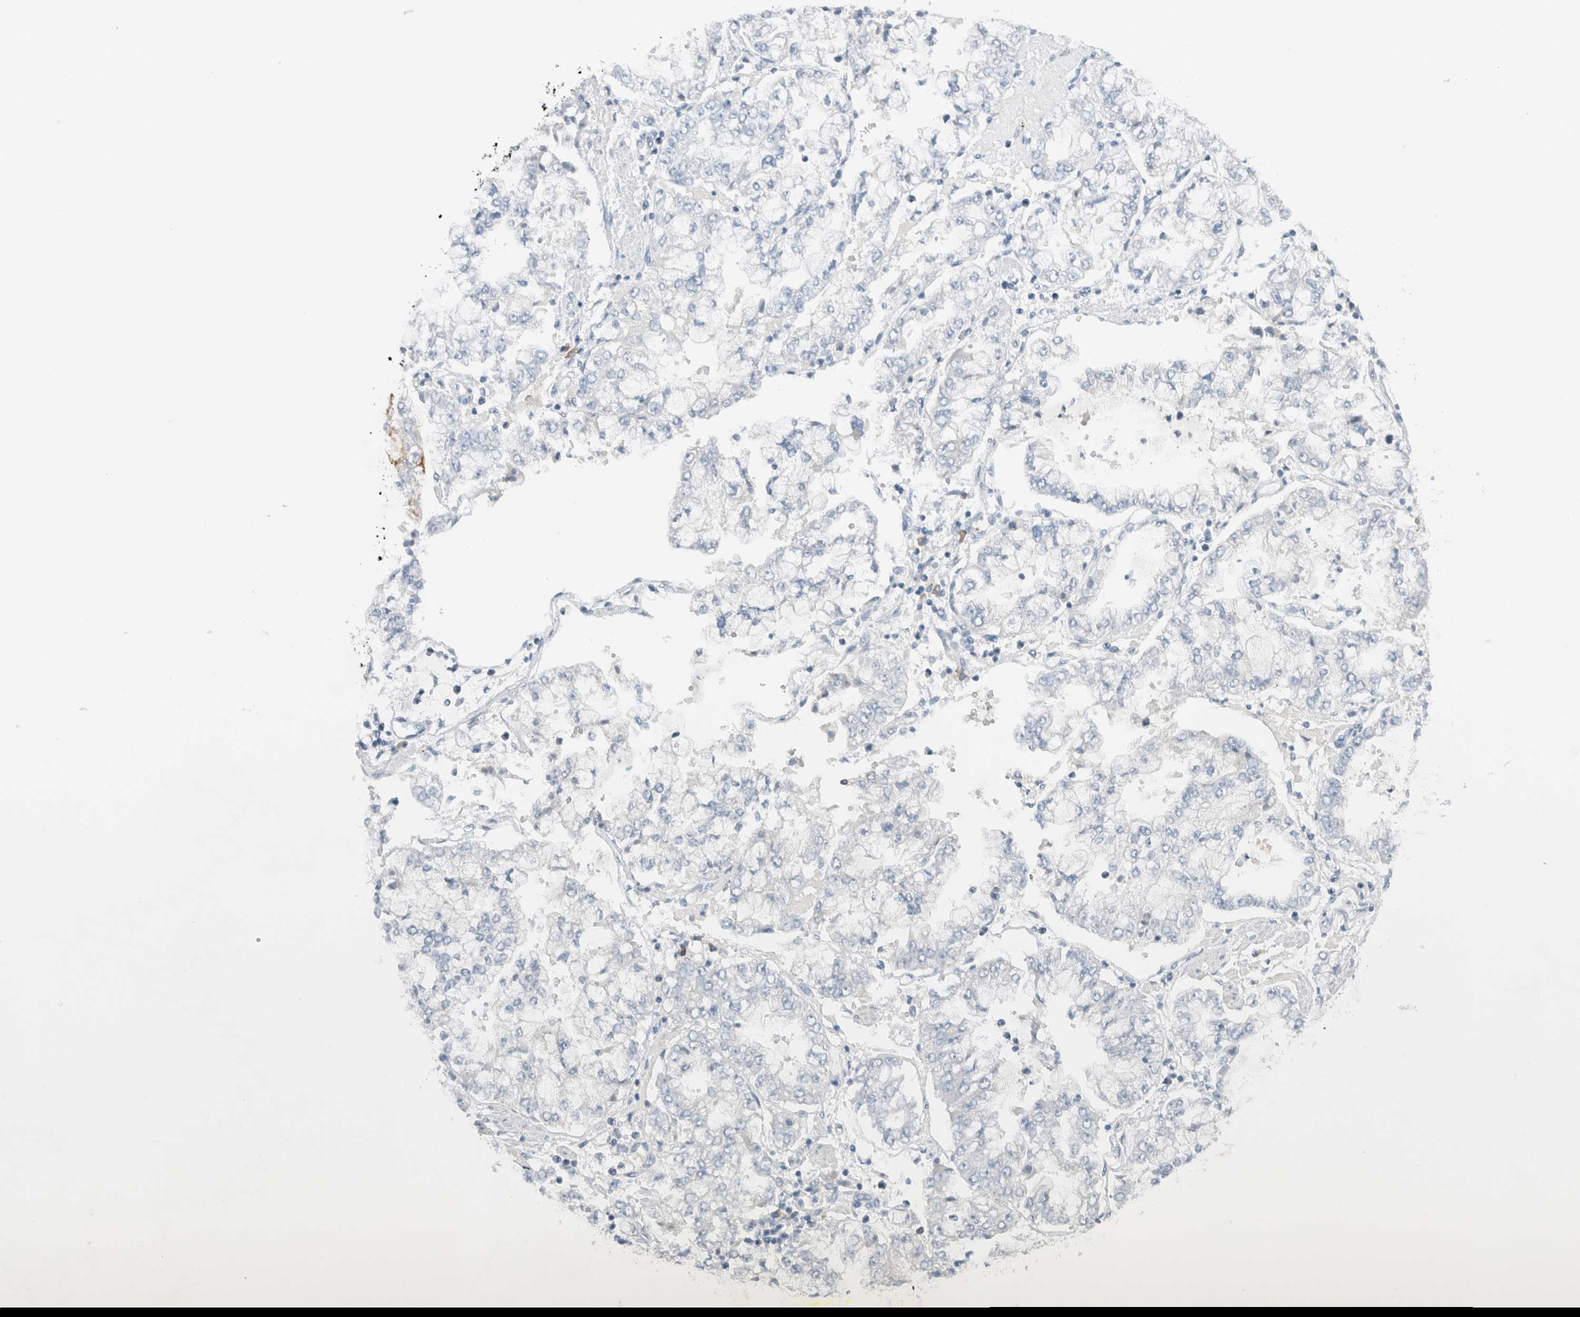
{"staining": {"intensity": "negative", "quantity": "none", "location": "none"}, "tissue": "stomach cancer", "cell_type": "Tumor cells", "image_type": "cancer", "snomed": [{"axis": "morphology", "description": "Adenocarcinoma, NOS"}, {"axis": "topography", "description": "Stomach"}], "caption": "There is no significant positivity in tumor cells of stomach adenocarcinoma. Brightfield microscopy of IHC stained with DAB (brown) and hematoxylin (blue), captured at high magnification.", "gene": "DUOX1", "patient": {"sex": "male", "age": 76}}